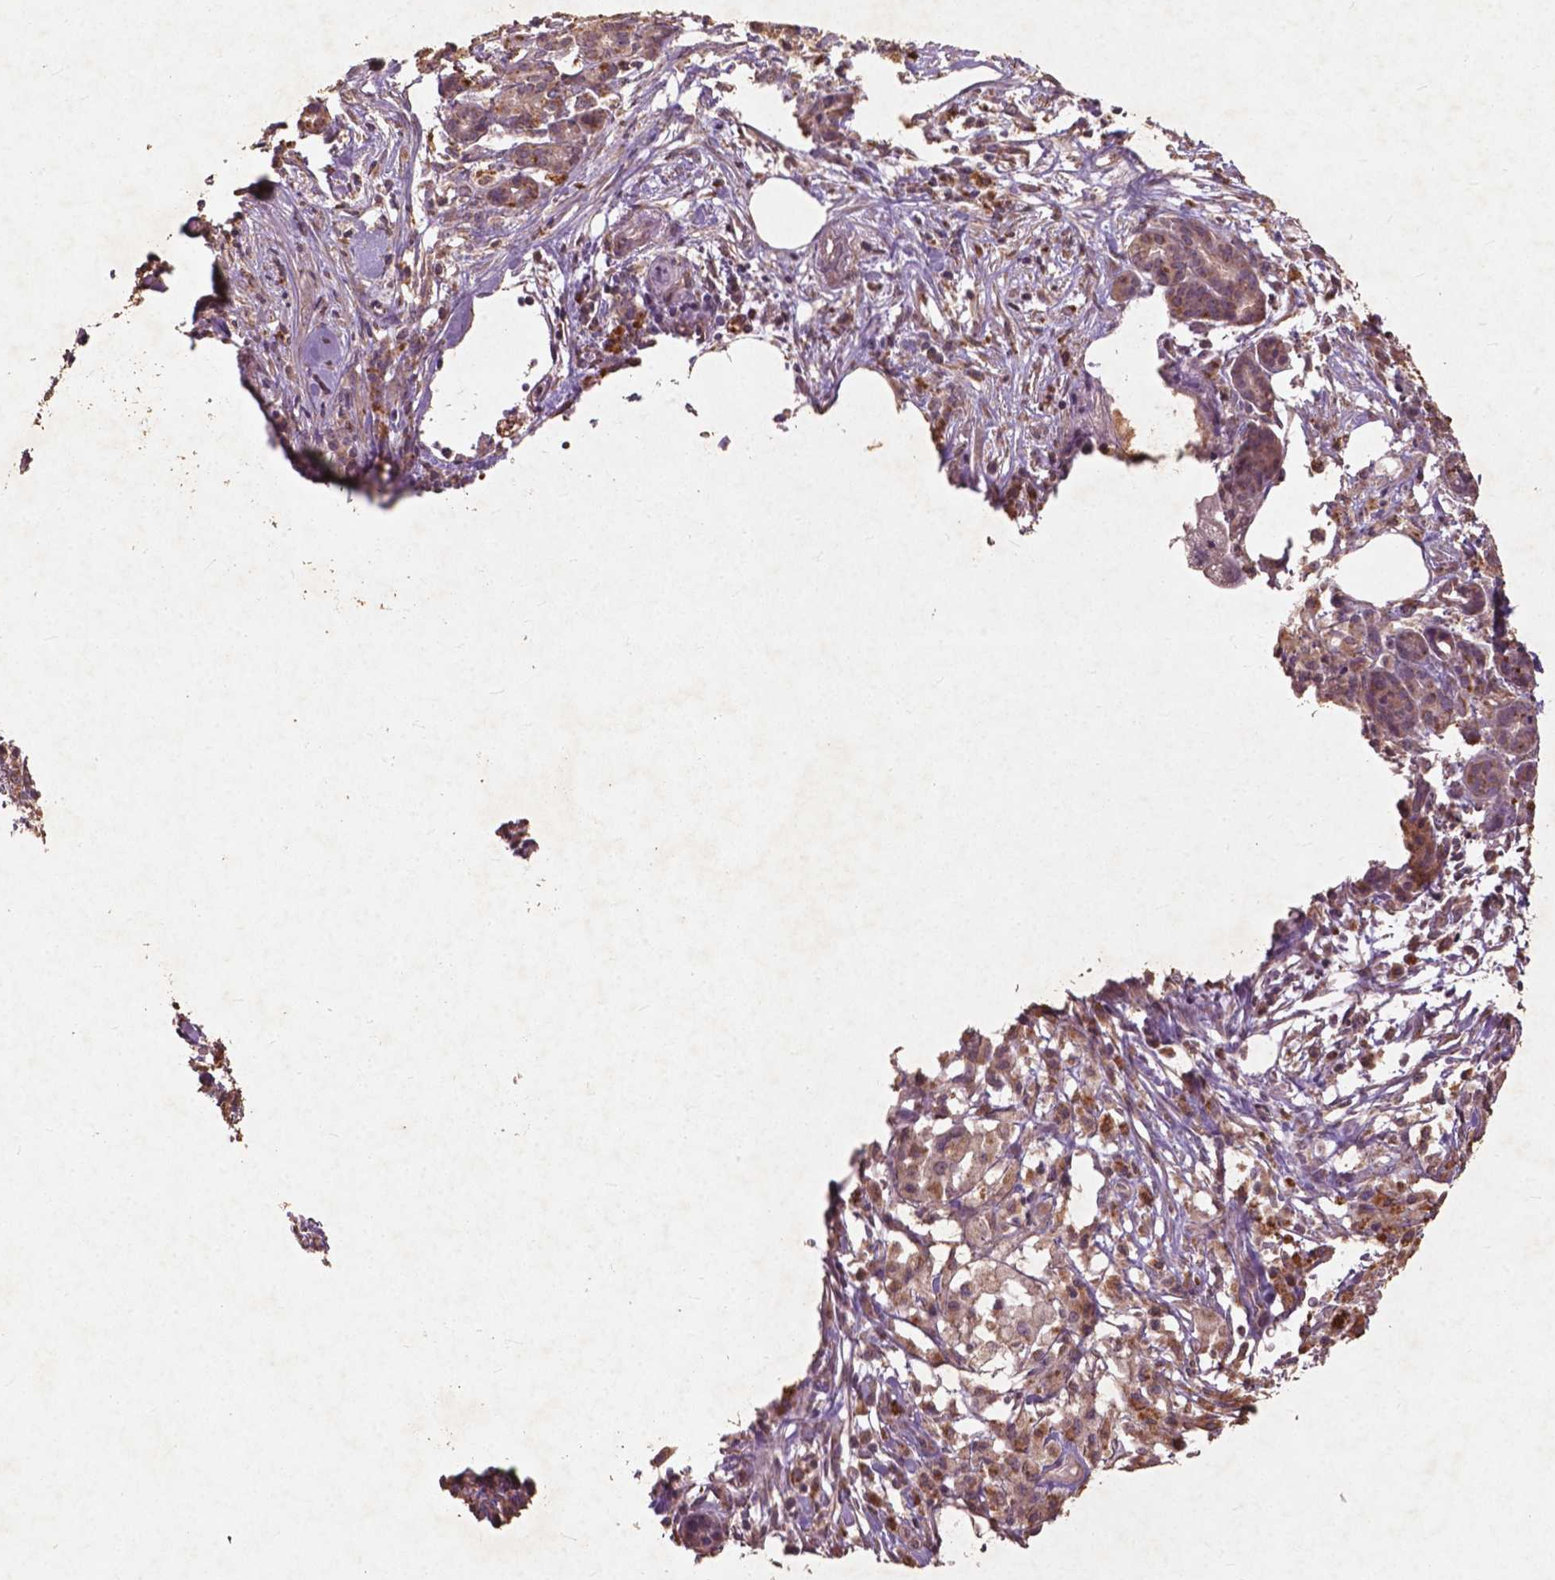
{"staining": {"intensity": "moderate", "quantity": ">75%", "location": "cytoplasmic/membranous"}, "tissue": "pancreatic cancer", "cell_type": "Tumor cells", "image_type": "cancer", "snomed": [{"axis": "morphology", "description": "Adenocarcinoma, NOS"}, {"axis": "topography", "description": "Pancreas"}], "caption": "Protein staining of pancreatic adenocarcinoma tissue demonstrates moderate cytoplasmic/membranous positivity in approximately >75% of tumor cells.", "gene": "ST6GALNAC5", "patient": {"sex": "female", "age": 66}}